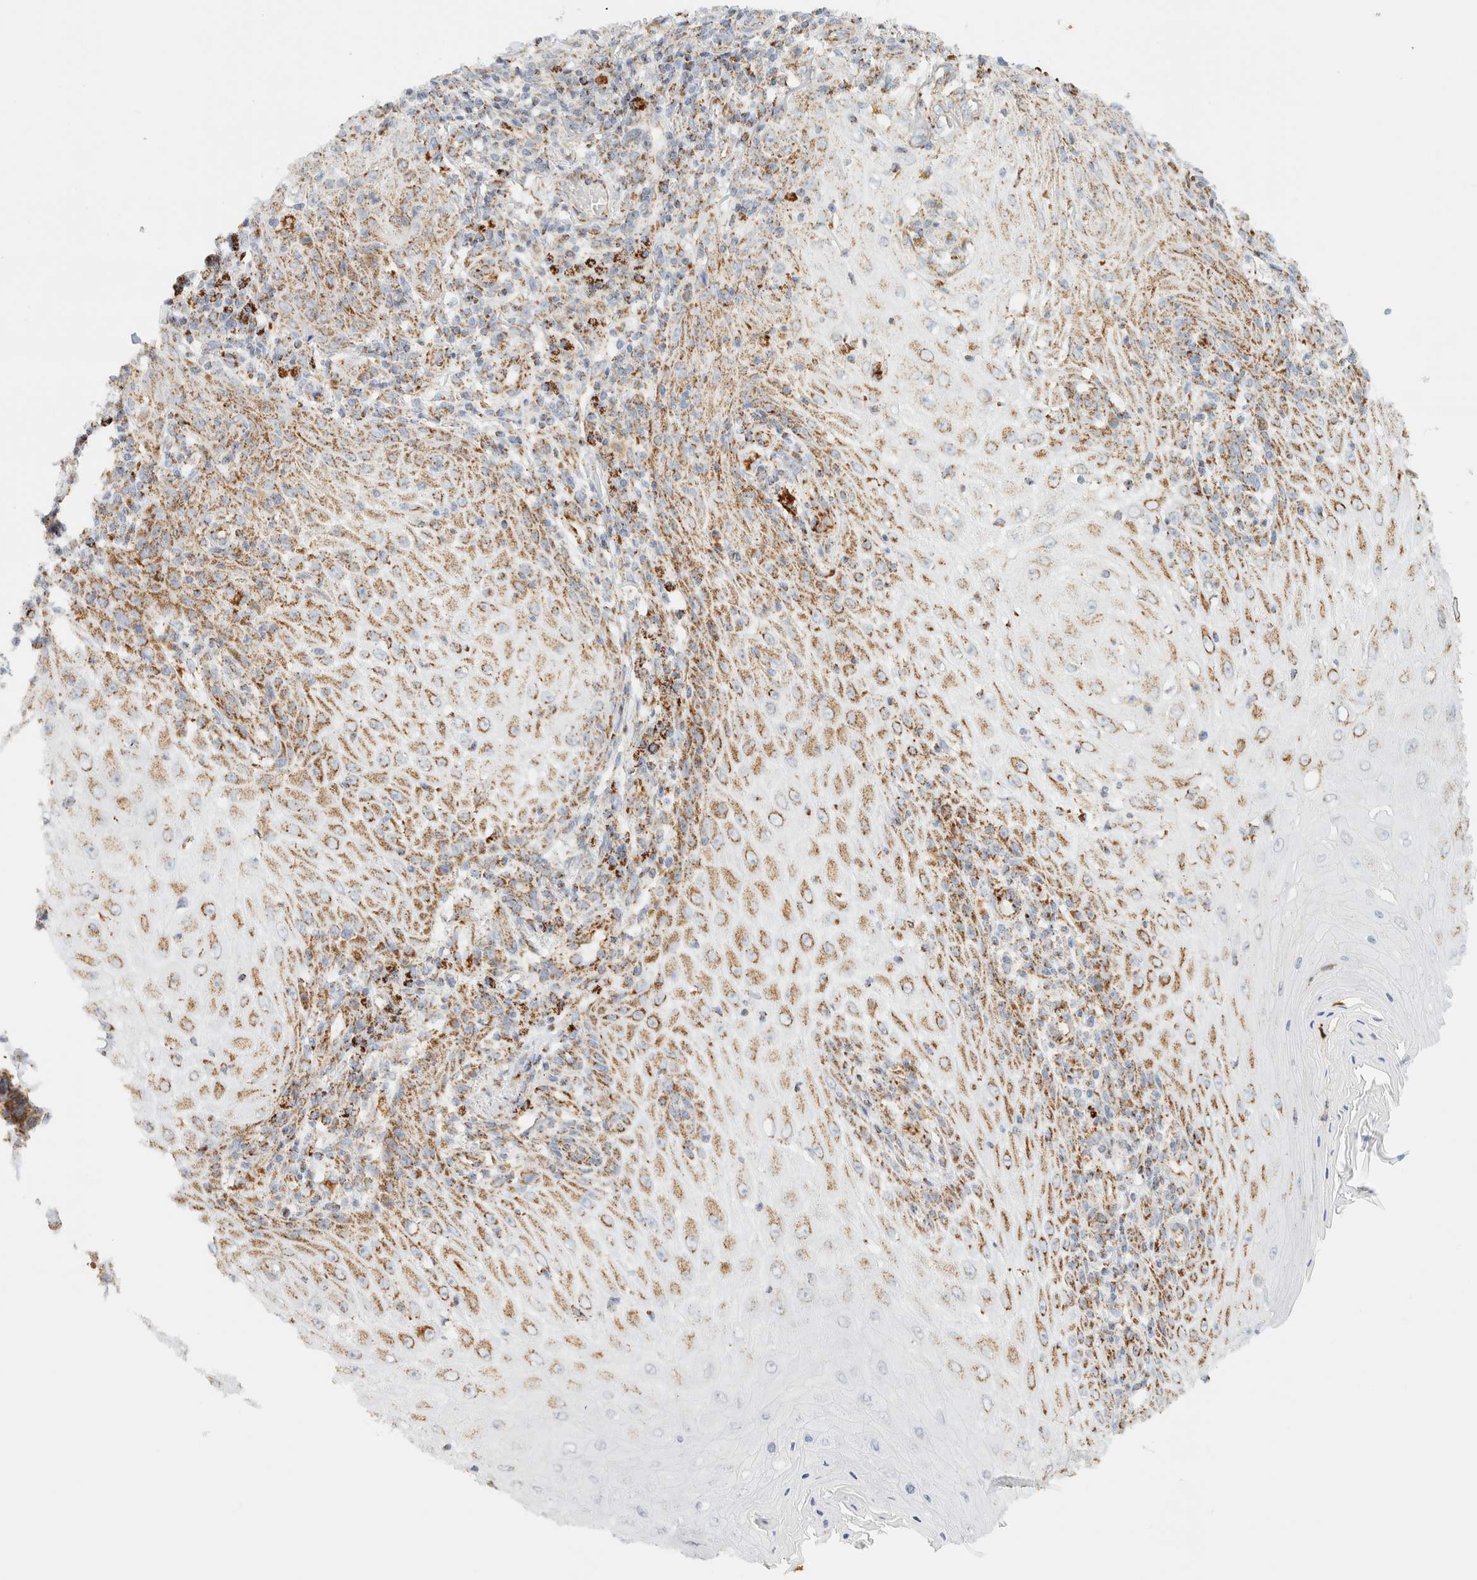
{"staining": {"intensity": "moderate", "quantity": ">75%", "location": "cytoplasmic/membranous"}, "tissue": "skin cancer", "cell_type": "Tumor cells", "image_type": "cancer", "snomed": [{"axis": "morphology", "description": "Squamous cell carcinoma, NOS"}, {"axis": "topography", "description": "Skin"}], "caption": "The histopathology image displays staining of skin cancer, revealing moderate cytoplasmic/membranous protein expression (brown color) within tumor cells.", "gene": "KIFAP3", "patient": {"sex": "female", "age": 73}}